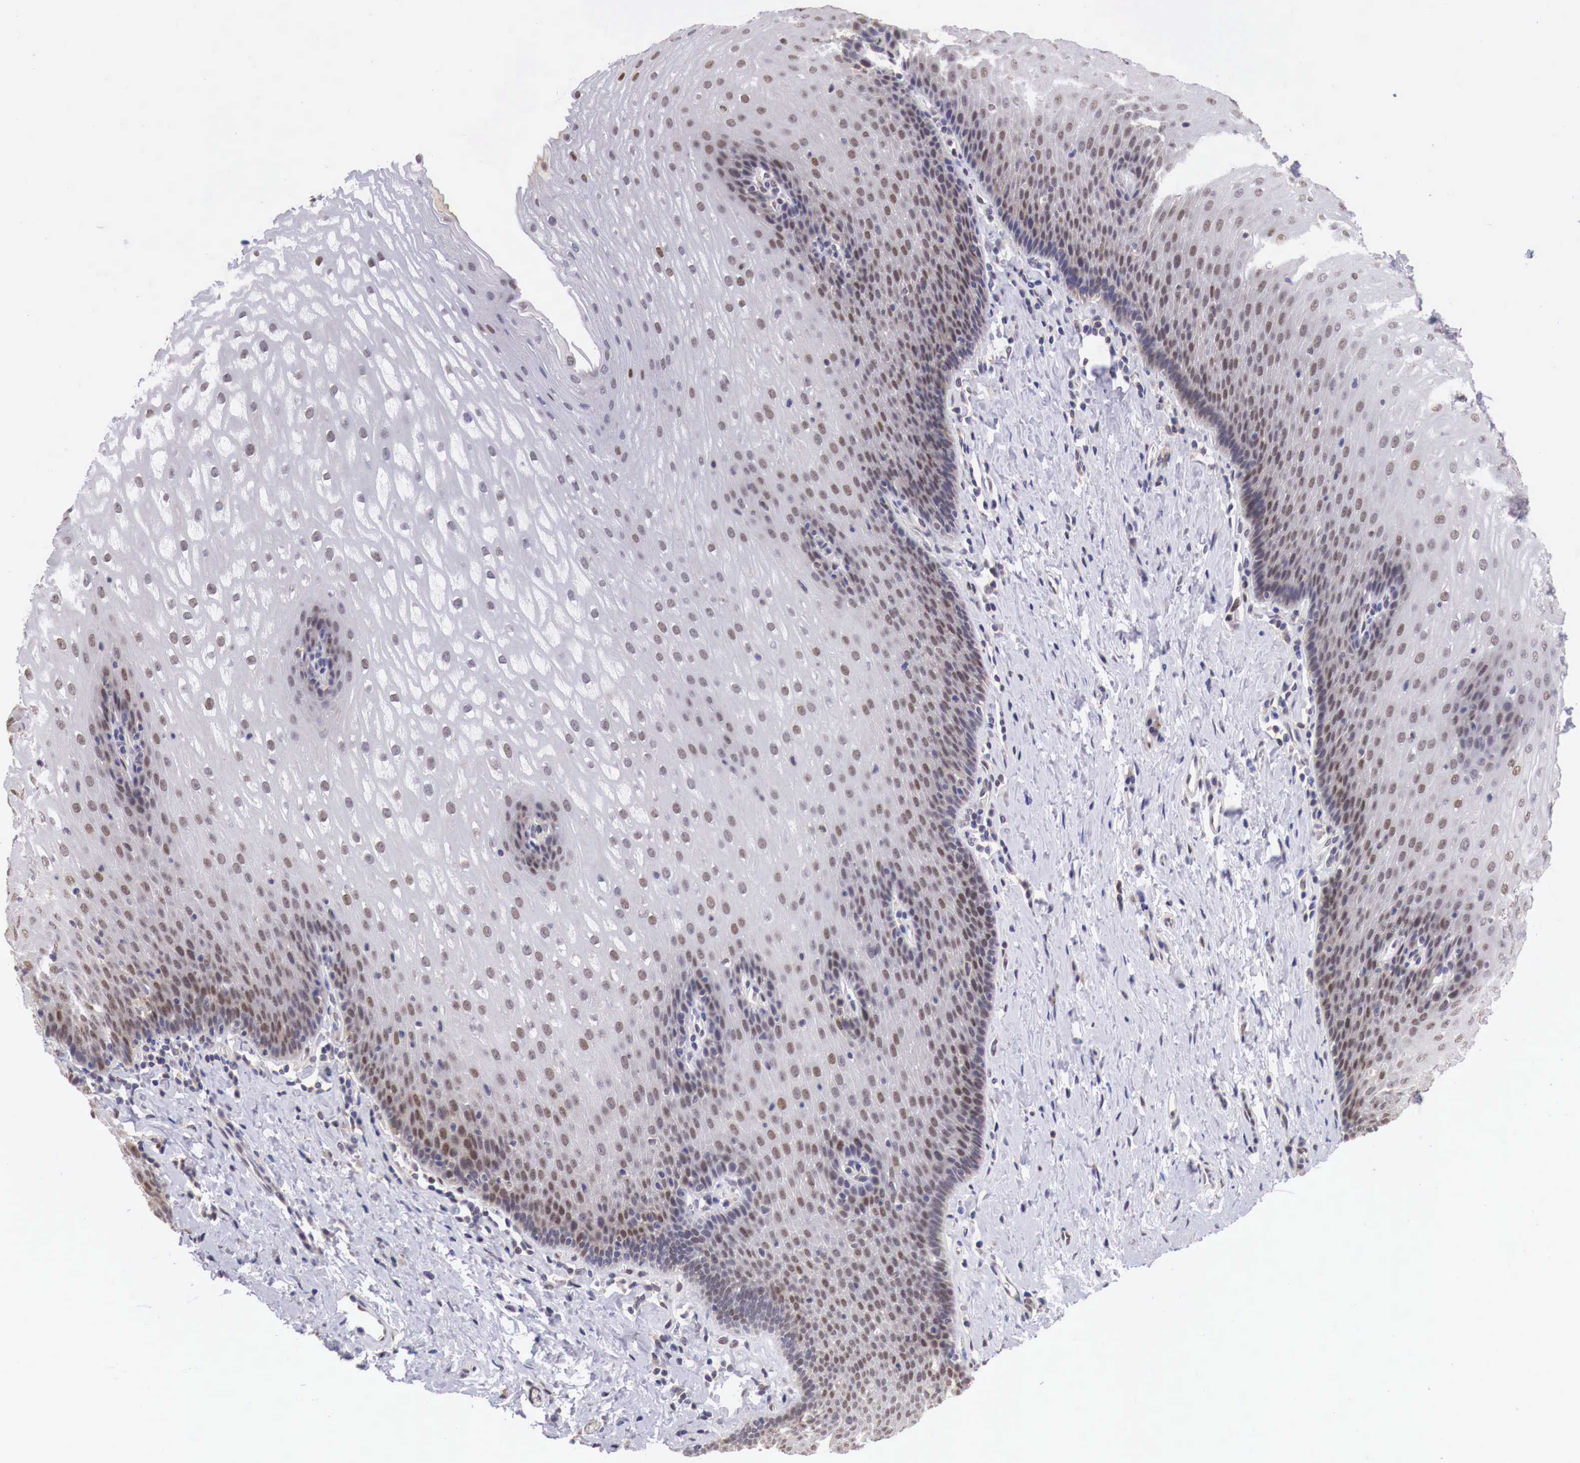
{"staining": {"intensity": "weak", "quantity": "<25%", "location": "cytoplasmic/membranous,nuclear"}, "tissue": "esophagus", "cell_type": "Squamous epithelial cells", "image_type": "normal", "snomed": [{"axis": "morphology", "description": "Normal tissue, NOS"}, {"axis": "topography", "description": "Esophagus"}], "caption": "This is a image of immunohistochemistry staining of unremarkable esophagus, which shows no staining in squamous epithelial cells.", "gene": "PABIR2", "patient": {"sex": "female", "age": 61}}